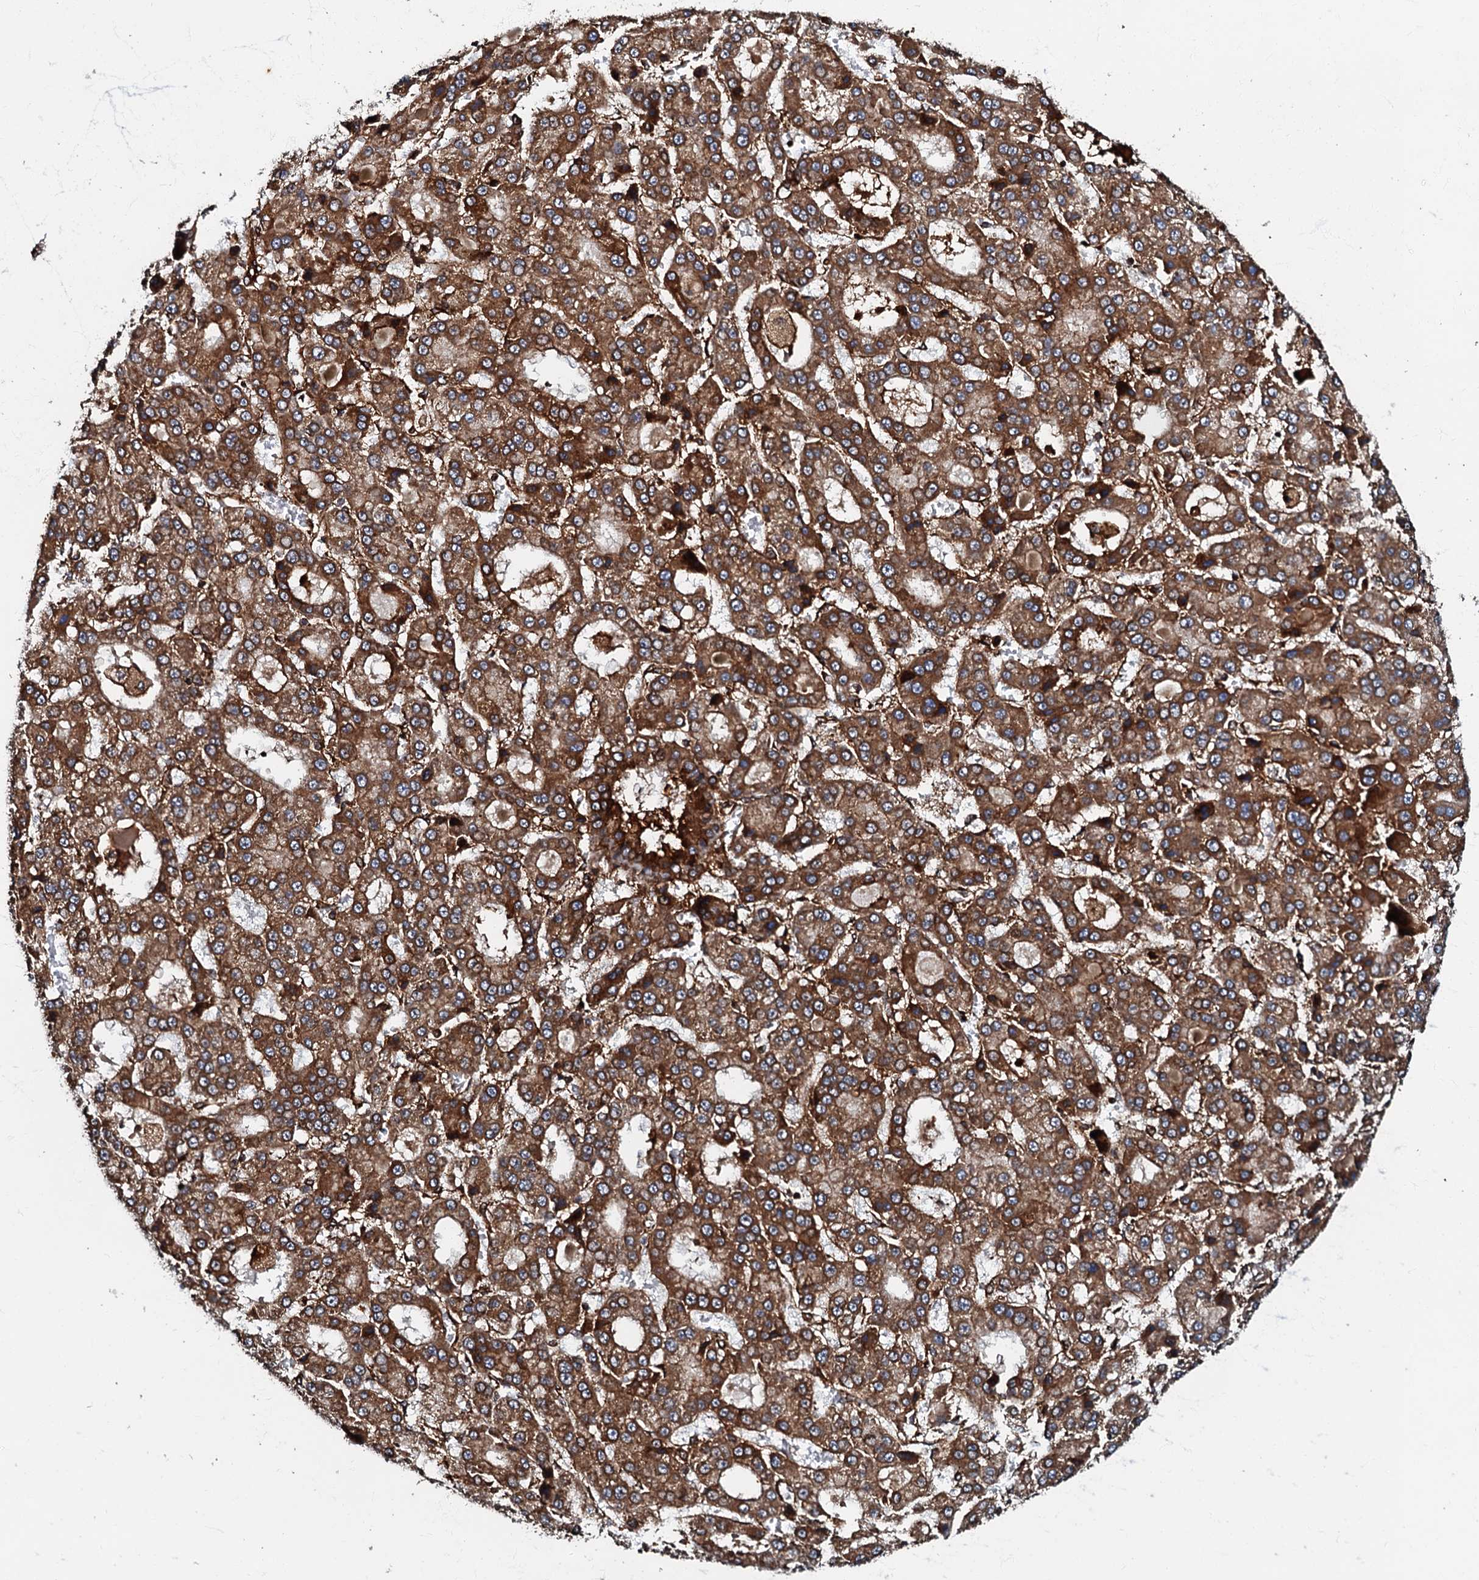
{"staining": {"intensity": "moderate", "quantity": ">75%", "location": "cytoplasmic/membranous"}, "tissue": "liver cancer", "cell_type": "Tumor cells", "image_type": "cancer", "snomed": [{"axis": "morphology", "description": "Carcinoma, Hepatocellular, NOS"}, {"axis": "topography", "description": "Liver"}], "caption": "Liver cancer stained with a protein marker demonstrates moderate staining in tumor cells.", "gene": "BLOC1S6", "patient": {"sex": "male", "age": 70}}